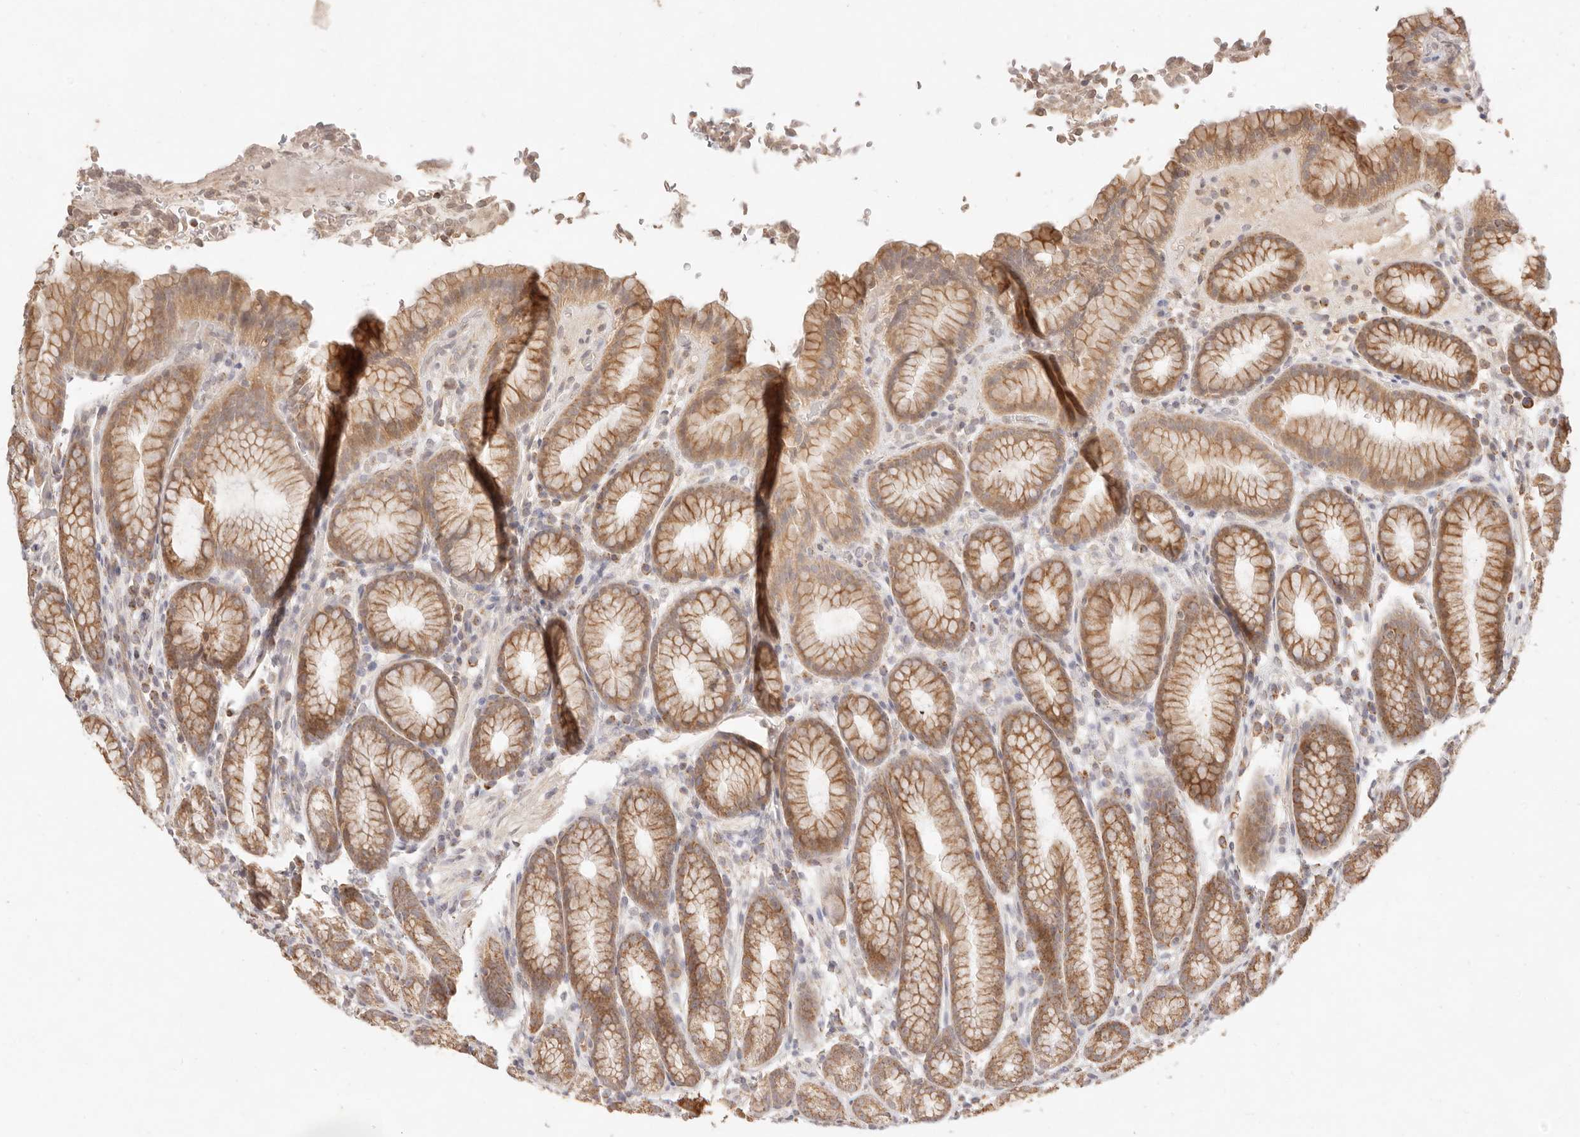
{"staining": {"intensity": "moderate", "quantity": ">75%", "location": "cytoplasmic/membranous"}, "tissue": "stomach", "cell_type": "Glandular cells", "image_type": "normal", "snomed": [{"axis": "morphology", "description": "Normal tissue, NOS"}, {"axis": "topography", "description": "Stomach"}], "caption": "A brown stain labels moderate cytoplasmic/membranous positivity of a protein in glandular cells of normal human stomach. The staining was performed using DAB (3,3'-diaminobenzidine) to visualize the protein expression in brown, while the nuclei were stained in blue with hematoxylin (Magnification: 20x).", "gene": "CPLANE2", "patient": {"sex": "male", "age": 42}}